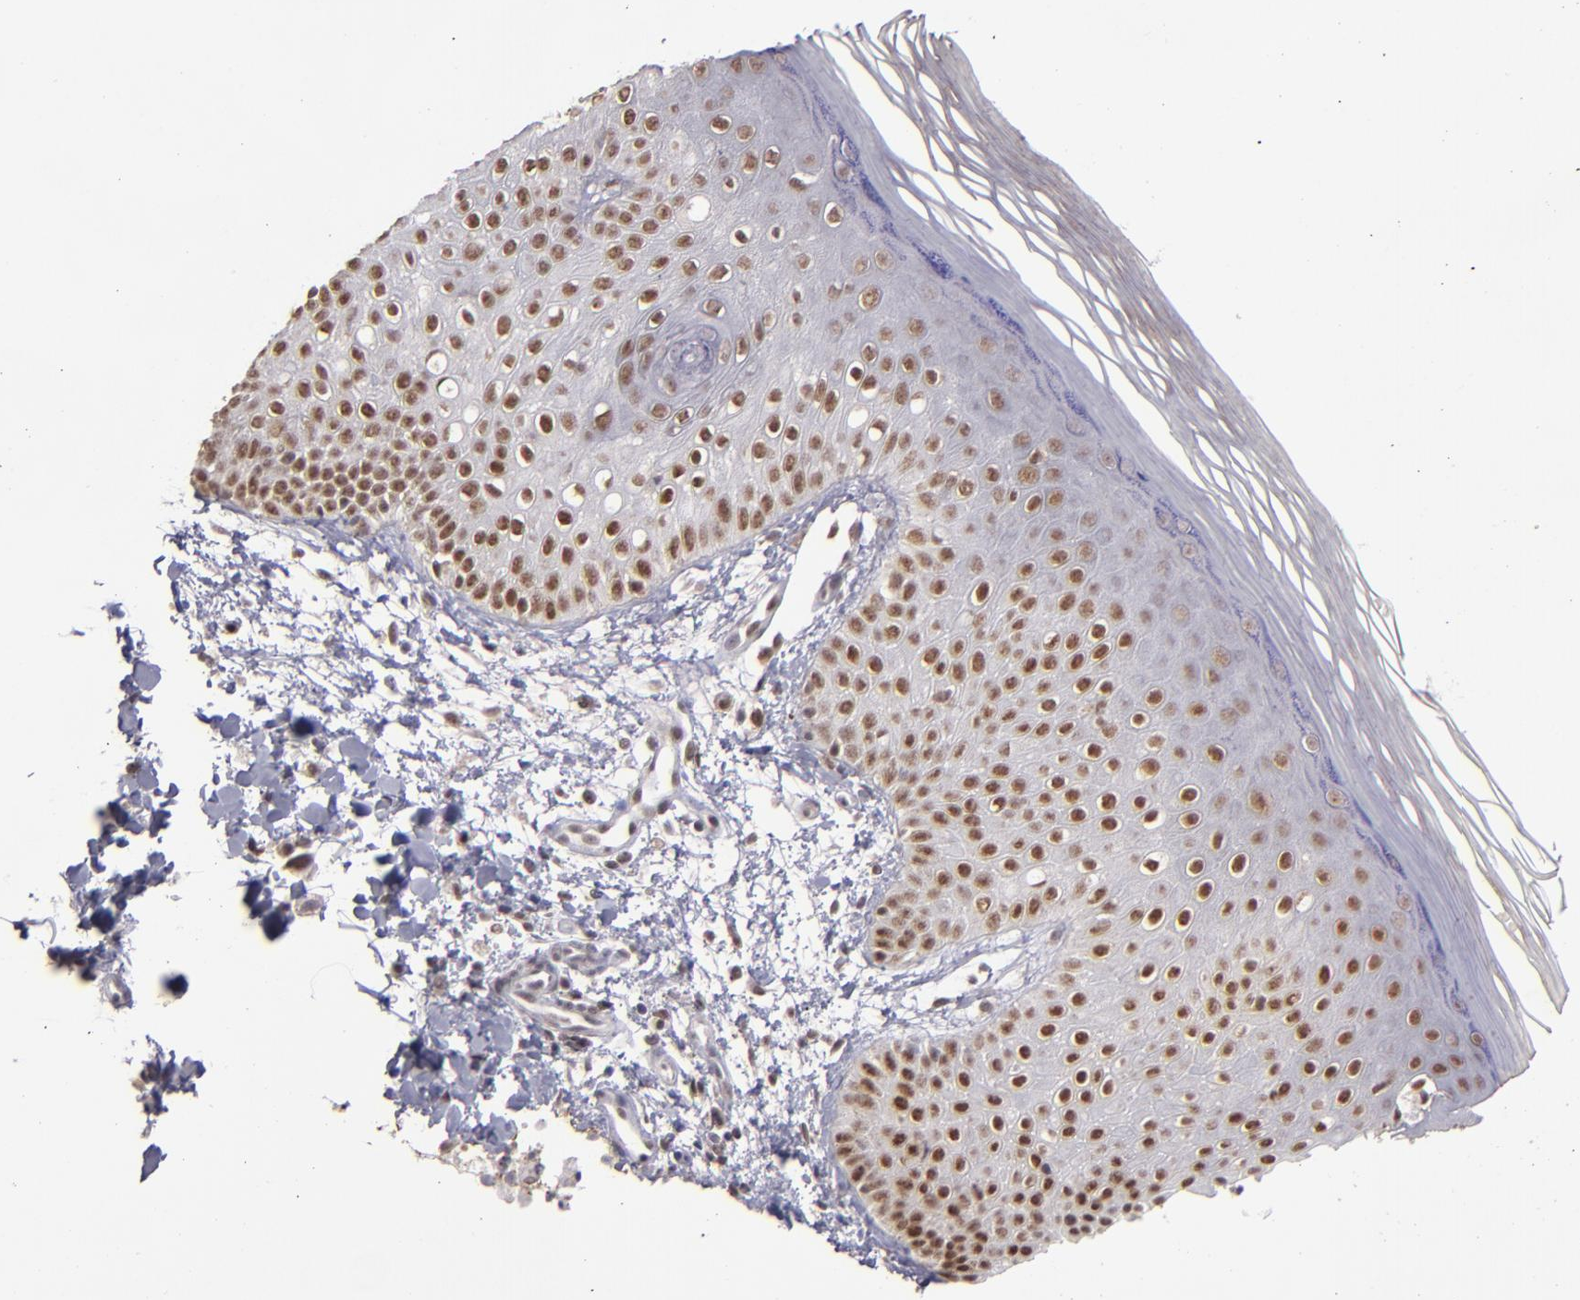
{"staining": {"intensity": "strong", "quantity": ">75%", "location": "nuclear"}, "tissue": "skin", "cell_type": "Epidermal cells", "image_type": "normal", "snomed": [{"axis": "morphology", "description": "Normal tissue, NOS"}, {"axis": "morphology", "description": "Inflammation, NOS"}, {"axis": "topography", "description": "Soft tissue"}, {"axis": "topography", "description": "Anal"}], "caption": "Benign skin exhibits strong nuclear staining in approximately >75% of epidermal cells.", "gene": "RREB1", "patient": {"sex": "female", "age": 15}}